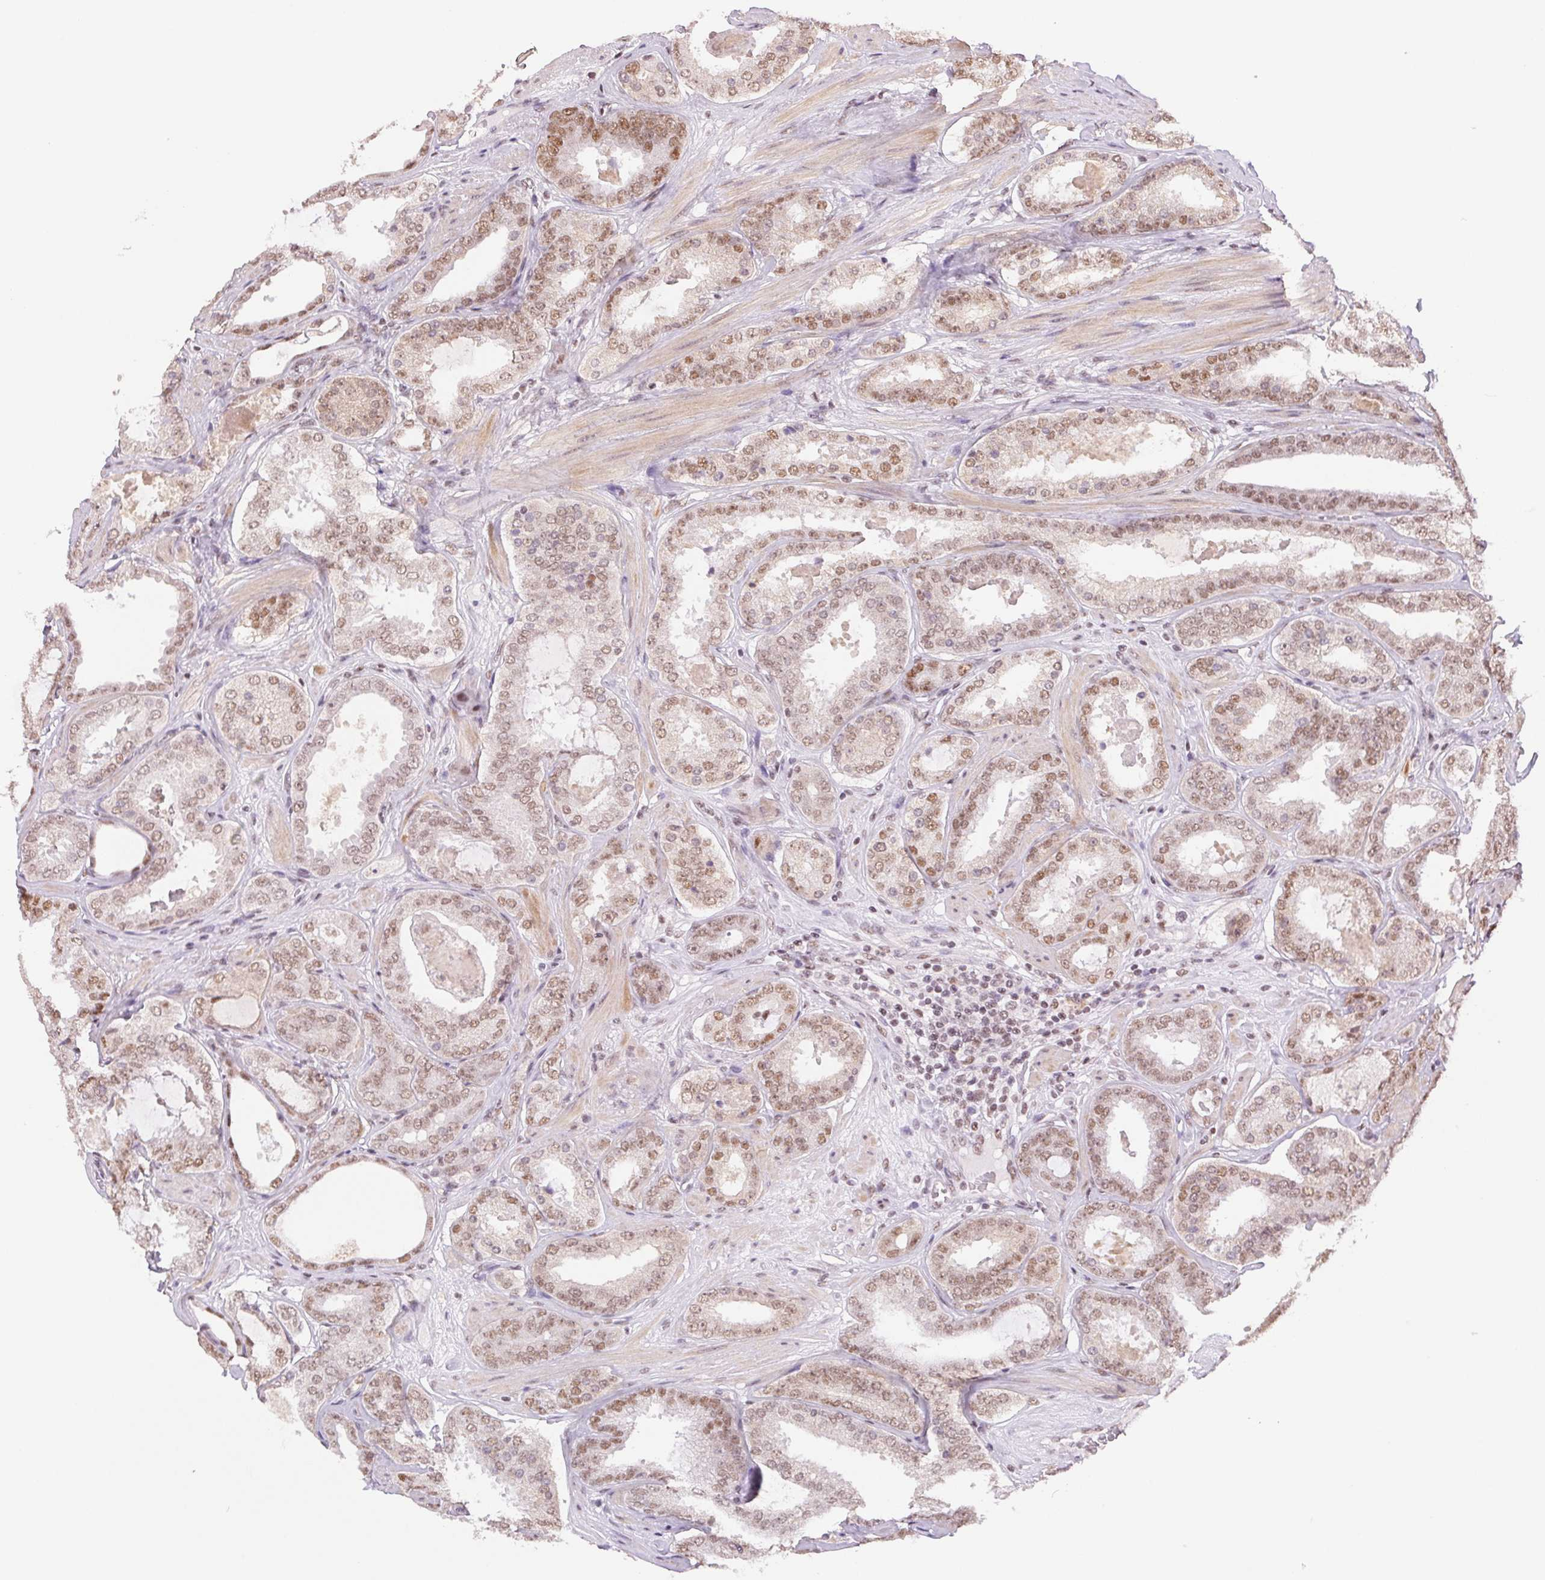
{"staining": {"intensity": "moderate", "quantity": "25%-75%", "location": "nuclear"}, "tissue": "prostate cancer", "cell_type": "Tumor cells", "image_type": "cancer", "snomed": [{"axis": "morphology", "description": "Adenocarcinoma, High grade"}, {"axis": "topography", "description": "Prostate"}], "caption": "The image reveals staining of adenocarcinoma (high-grade) (prostate), revealing moderate nuclear protein staining (brown color) within tumor cells.", "gene": "RPRD1B", "patient": {"sex": "male", "age": 63}}